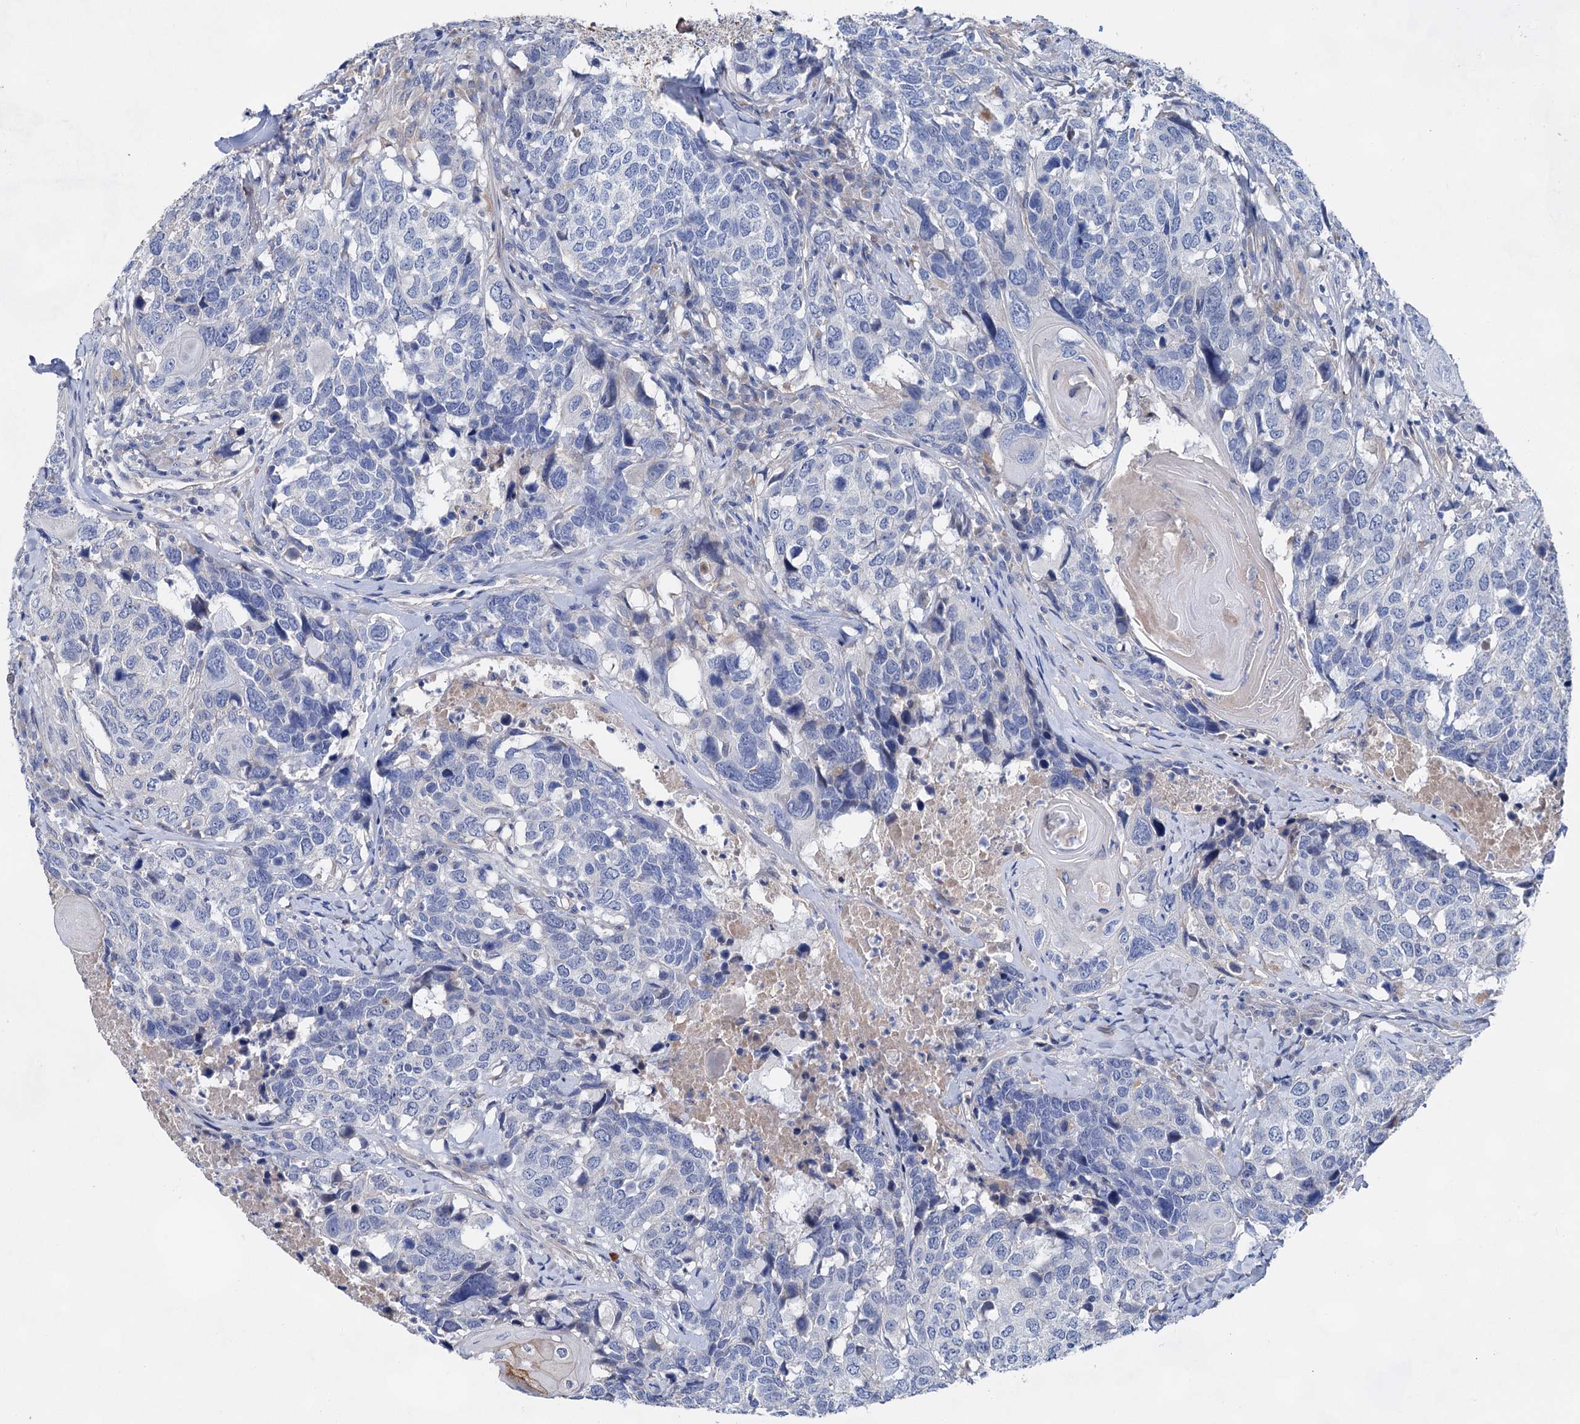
{"staining": {"intensity": "negative", "quantity": "none", "location": "none"}, "tissue": "head and neck cancer", "cell_type": "Tumor cells", "image_type": "cancer", "snomed": [{"axis": "morphology", "description": "Squamous cell carcinoma, NOS"}, {"axis": "topography", "description": "Head-Neck"}], "caption": "Head and neck cancer (squamous cell carcinoma) was stained to show a protein in brown. There is no significant positivity in tumor cells.", "gene": "GPR155", "patient": {"sex": "male", "age": 66}}